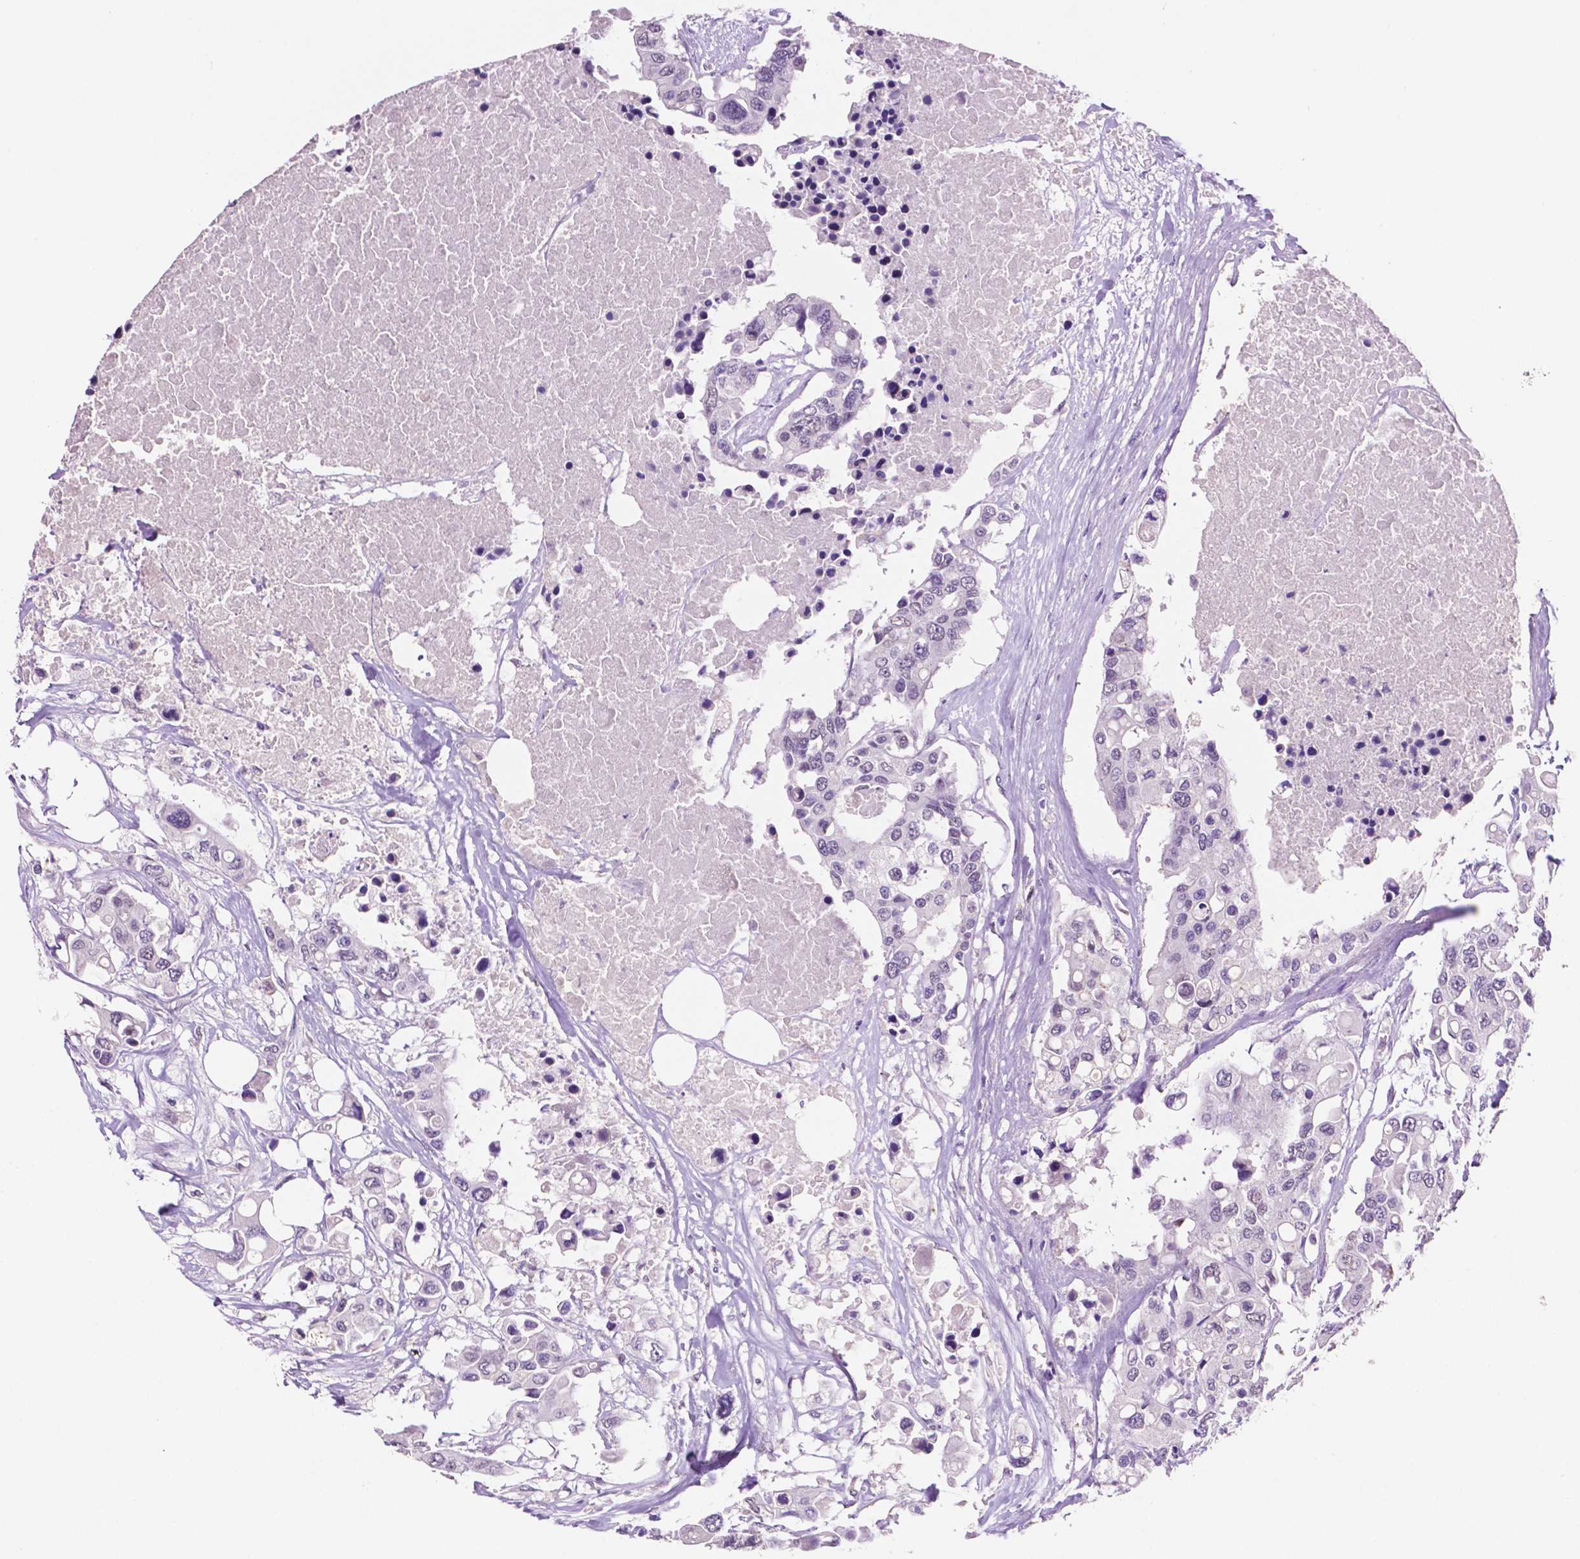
{"staining": {"intensity": "negative", "quantity": "none", "location": "none"}, "tissue": "colorectal cancer", "cell_type": "Tumor cells", "image_type": "cancer", "snomed": [{"axis": "morphology", "description": "Adenocarcinoma, NOS"}, {"axis": "topography", "description": "Colon"}], "caption": "DAB immunohistochemical staining of human adenocarcinoma (colorectal) displays no significant expression in tumor cells.", "gene": "PTPN6", "patient": {"sex": "male", "age": 77}}